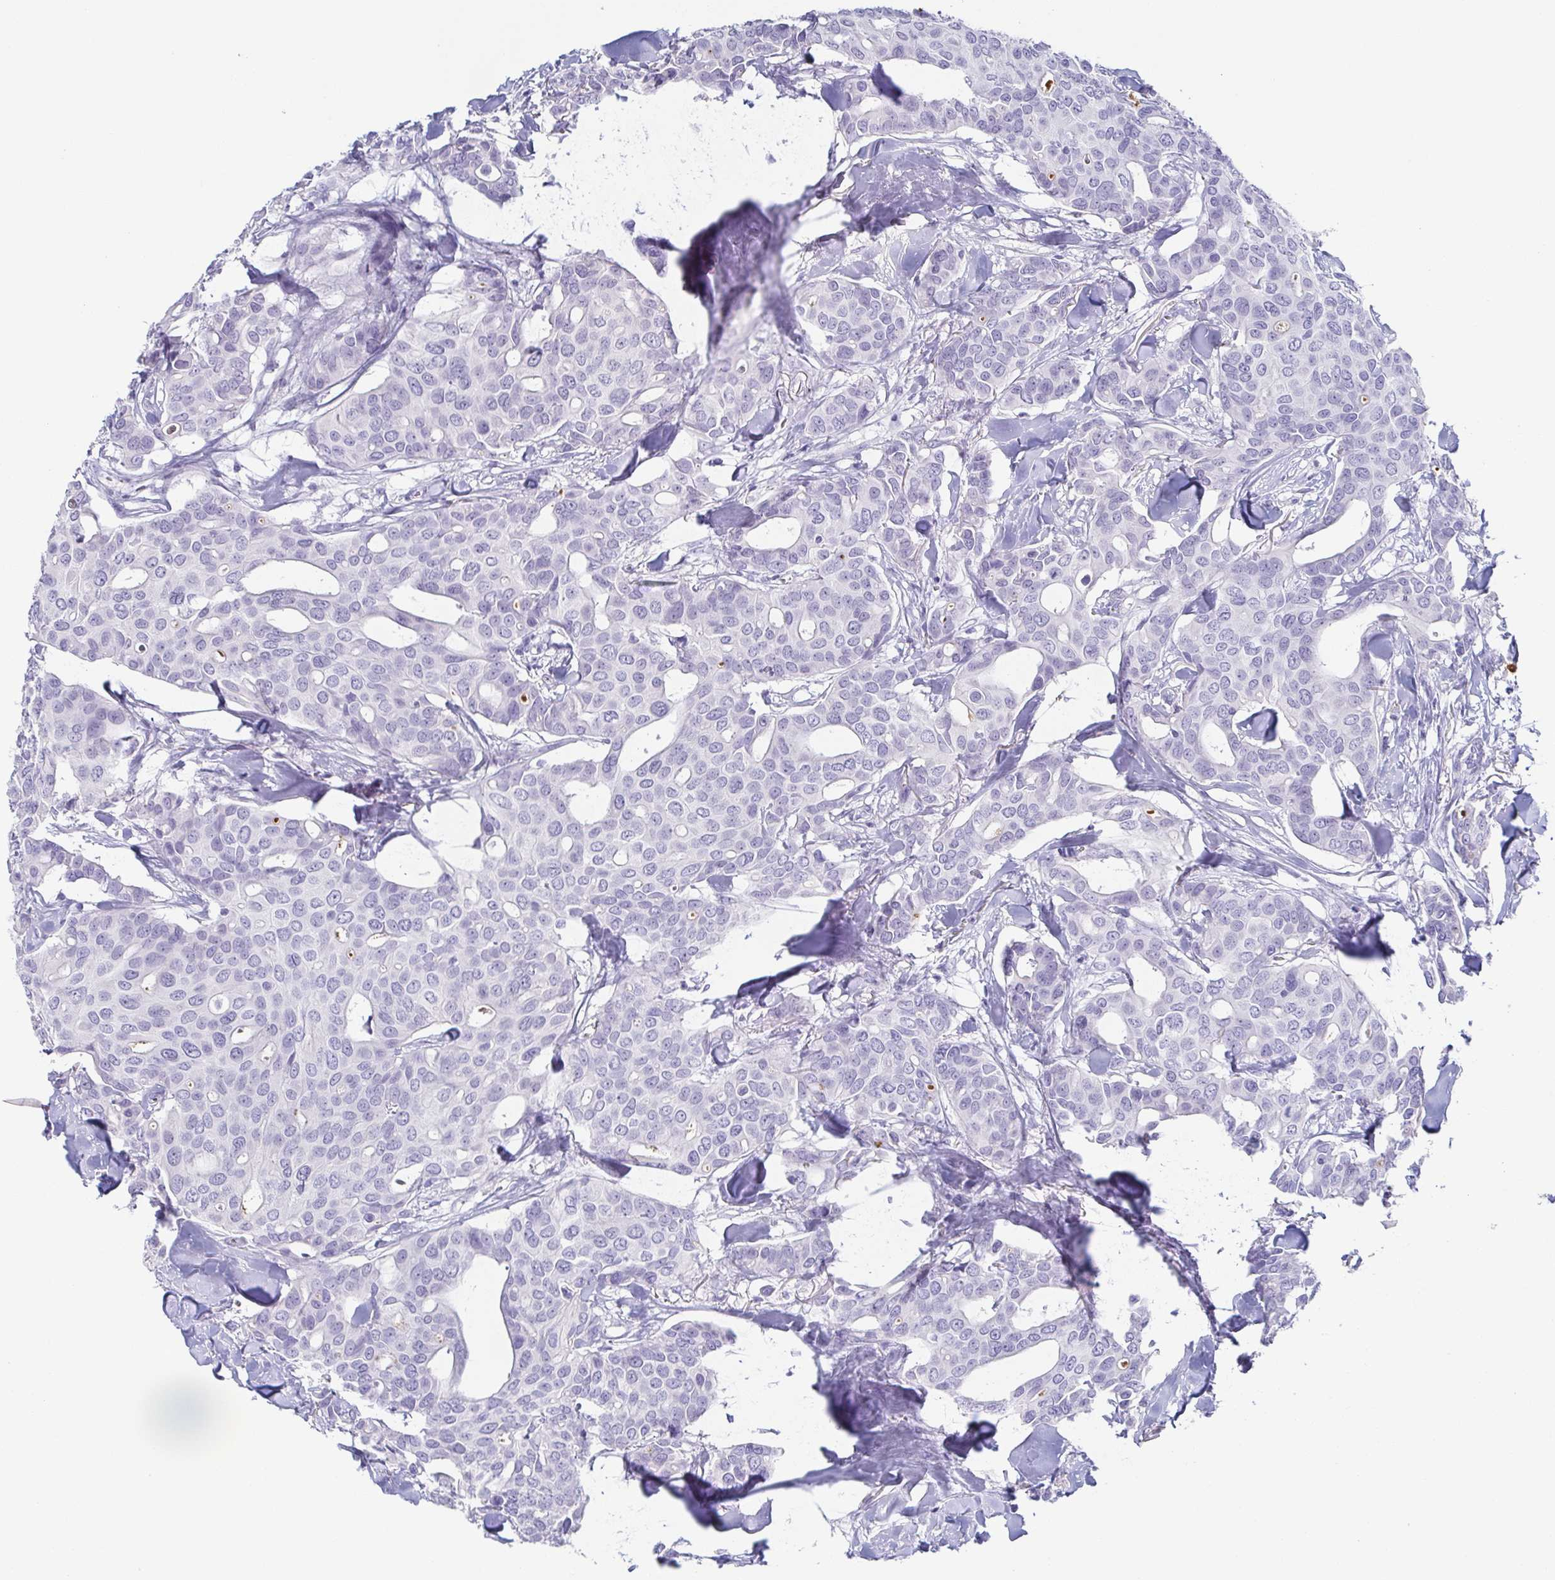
{"staining": {"intensity": "negative", "quantity": "none", "location": "none"}, "tissue": "breast cancer", "cell_type": "Tumor cells", "image_type": "cancer", "snomed": [{"axis": "morphology", "description": "Duct carcinoma"}, {"axis": "topography", "description": "Breast"}], "caption": "Tumor cells show no significant positivity in breast invasive ductal carcinoma.", "gene": "ZG16B", "patient": {"sex": "female", "age": 54}}